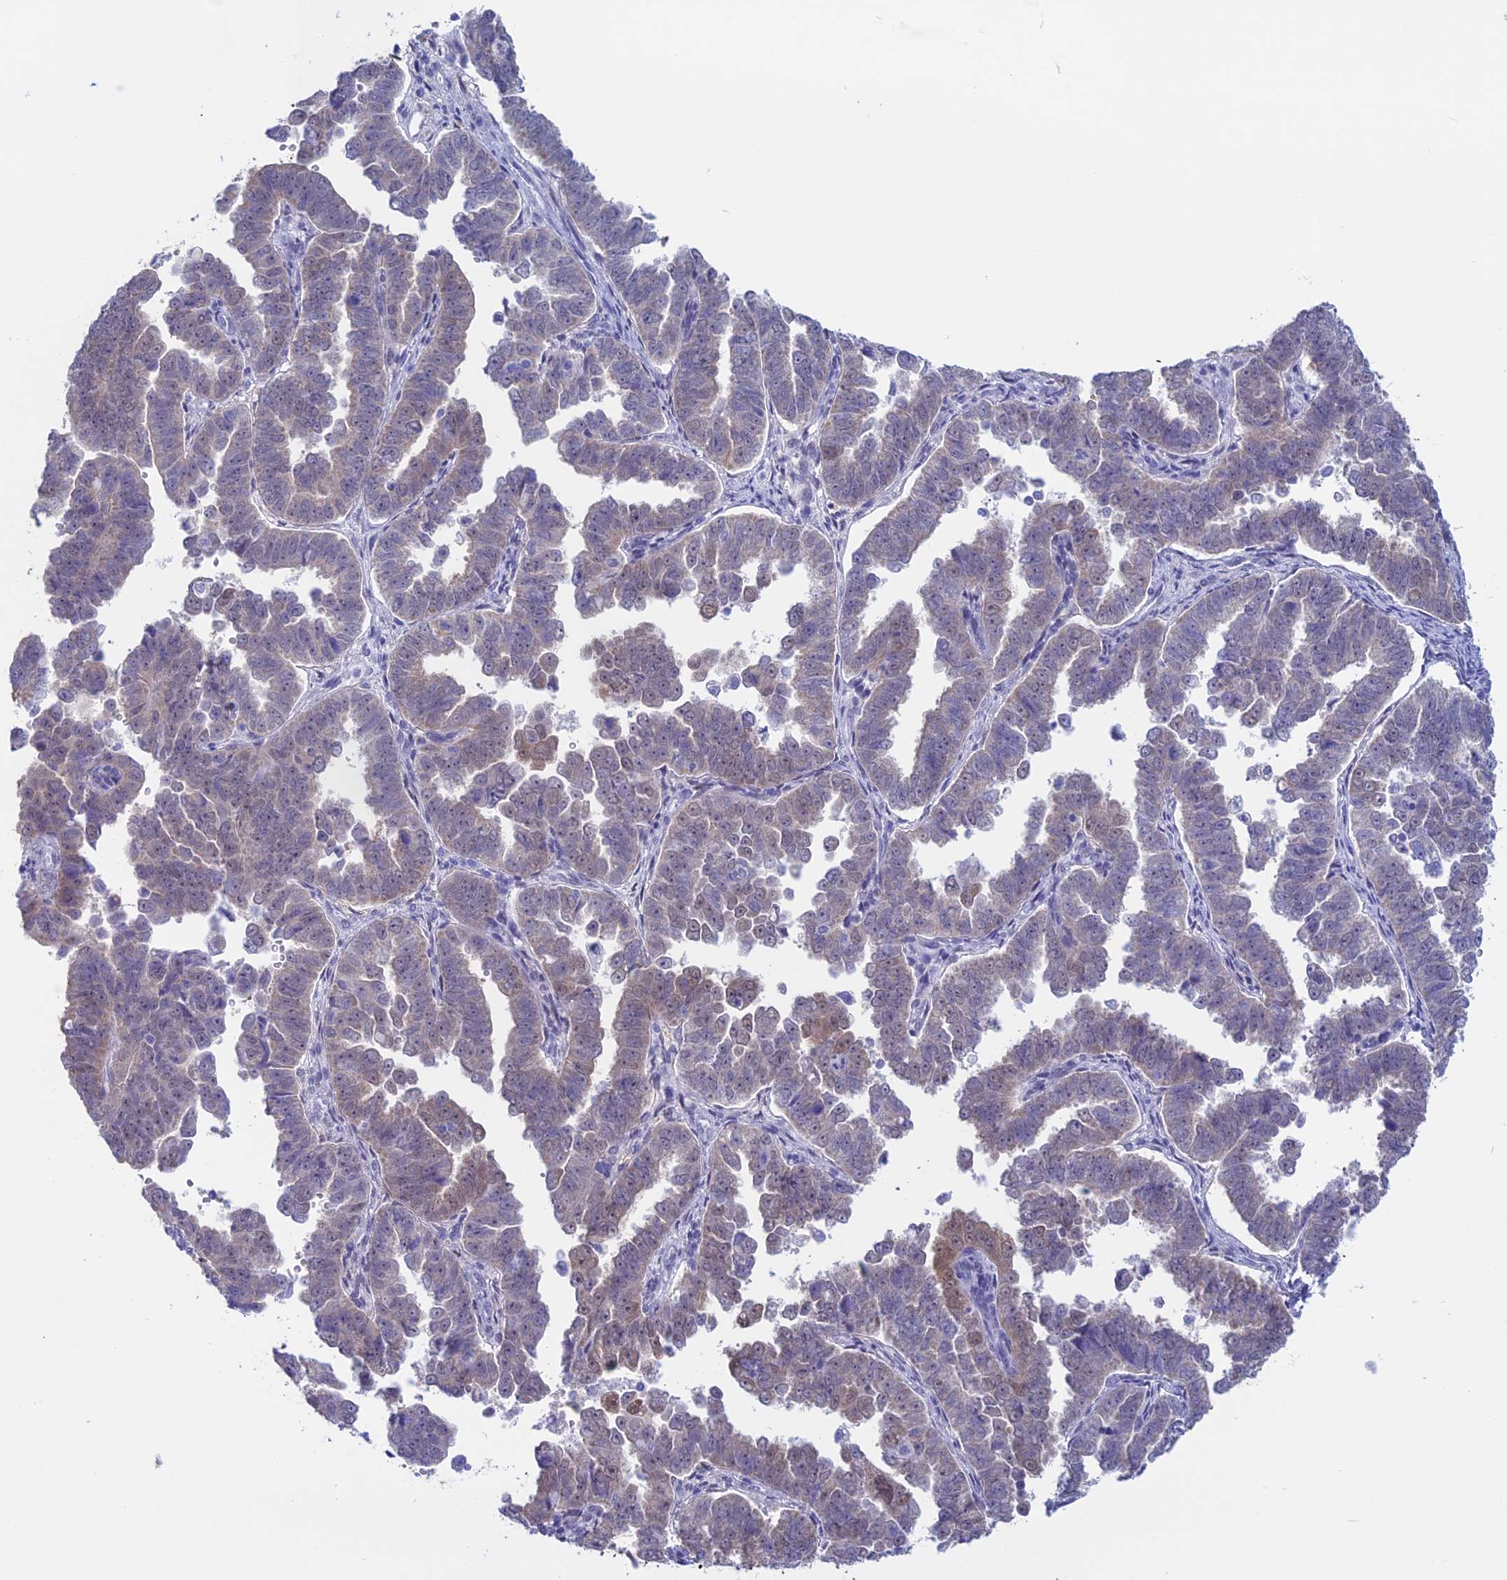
{"staining": {"intensity": "weak", "quantity": "<25%", "location": "cytoplasmic/membranous,nuclear"}, "tissue": "endometrial cancer", "cell_type": "Tumor cells", "image_type": "cancer", "snomed": [{"axis": "morphology", "description": "Adenocarcinoma, NOS"}, {"axis": "topography", "description": "Endometrium"}], "caption": "Image shows no significant protein staining in tumor cells of endometrial adenocarcinoma. (Immunohistochemistry (ihc), brightfield microscopy, high magnification).", "gene": "LHFPL2", "patient": {"sex": "female", "age": 75}}